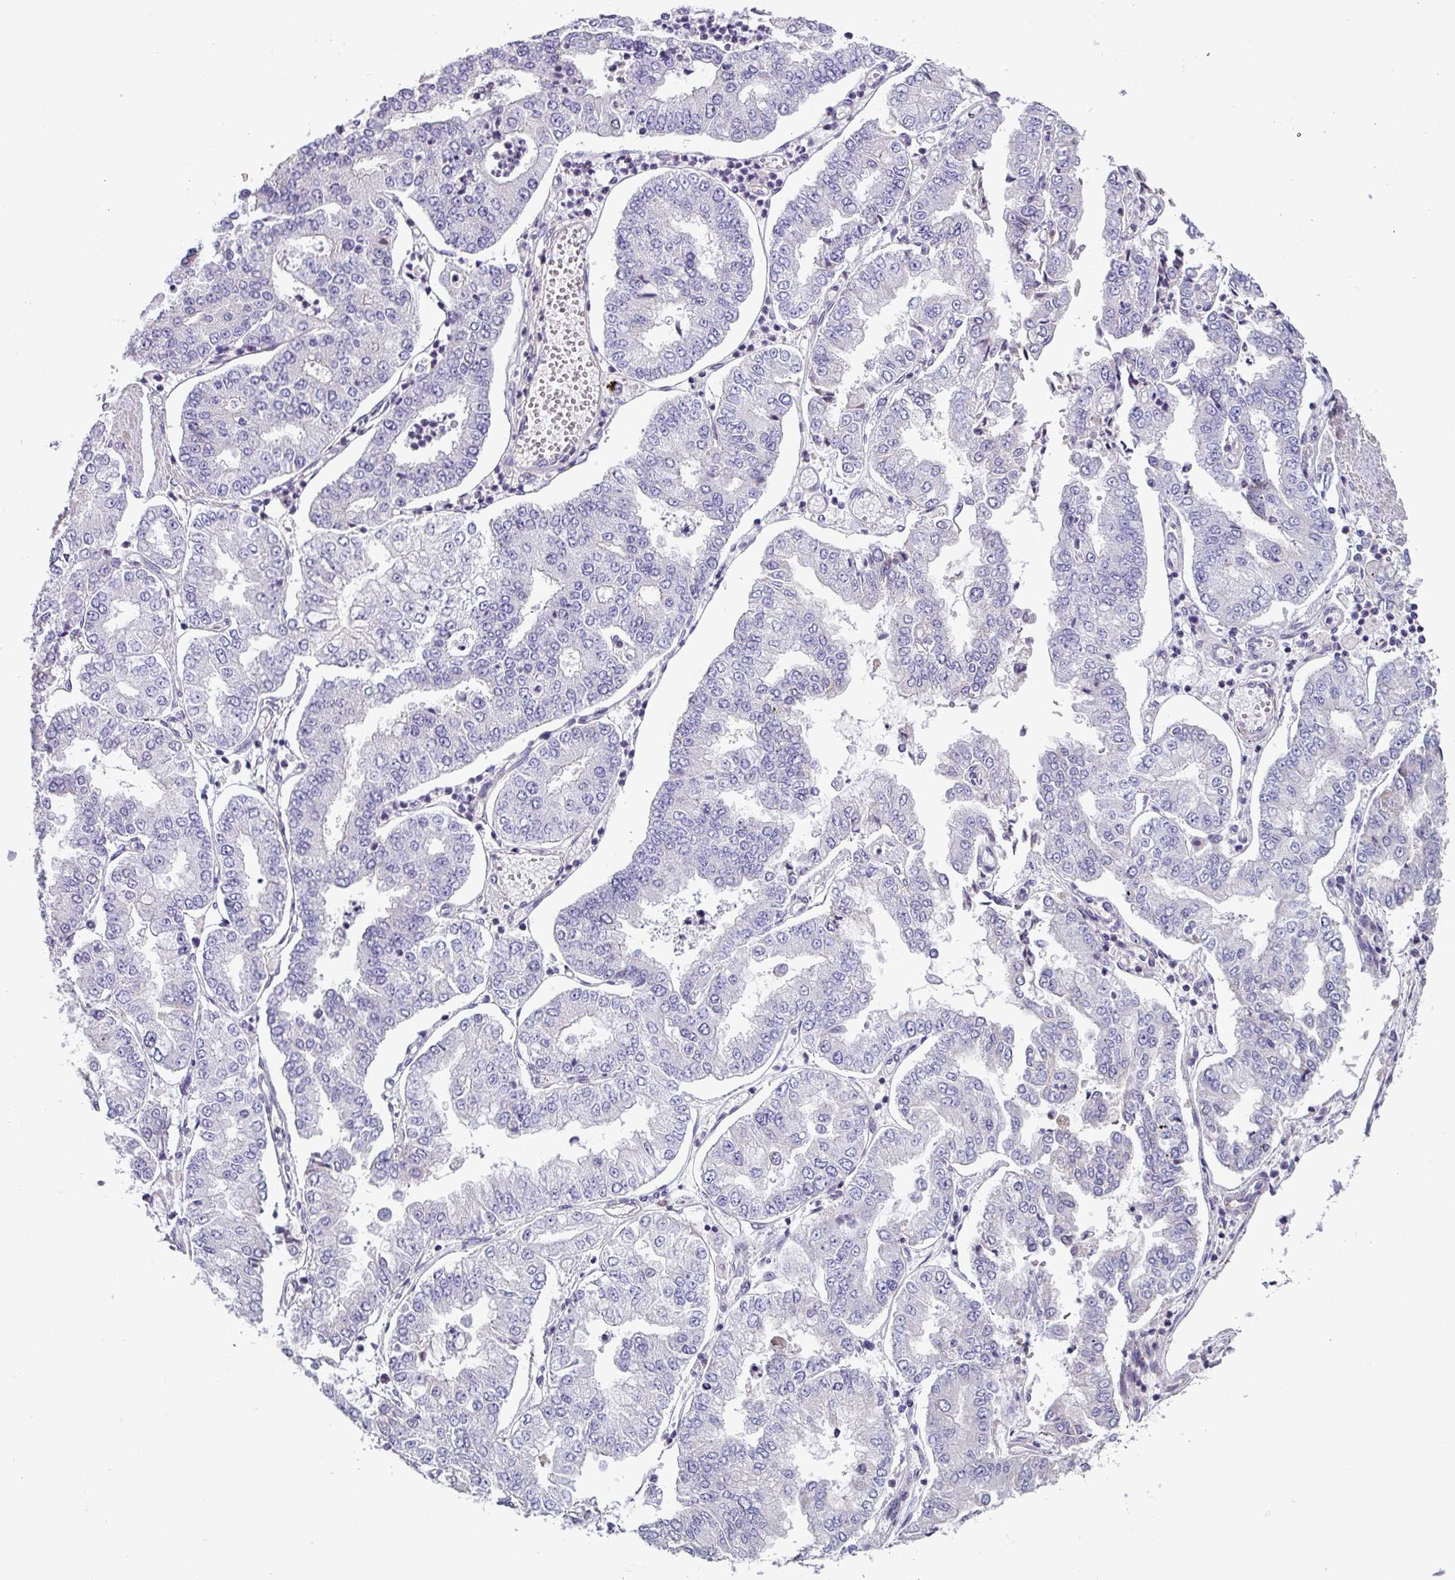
{"staining": {"intensity": "negative", "quantity": "none", "location": "none"}, "tissue": "stomach cancer", "cell_type": "Tumor cells", "image_type": "cancer", "snomed": [{"axis": "morphology", "description": "Adenocarcinoma, NOS"}, {"axis": "topography", "description": "Stomach"}], "caption": "A high-resolution histopathology image shows immunohistochemistry staining of stomach adenocarcinoma, which exhibits no significant staining in tumor cells. The staining was performed using DAB (3,3'-diaminobenzidine) to visualize the protein expression in brown, while the nuclei were stained in blue with hematoxylin (Magnification: 20x).", "gene": "TMEM132A", "patient": {"sex": "male", "age": 76}}